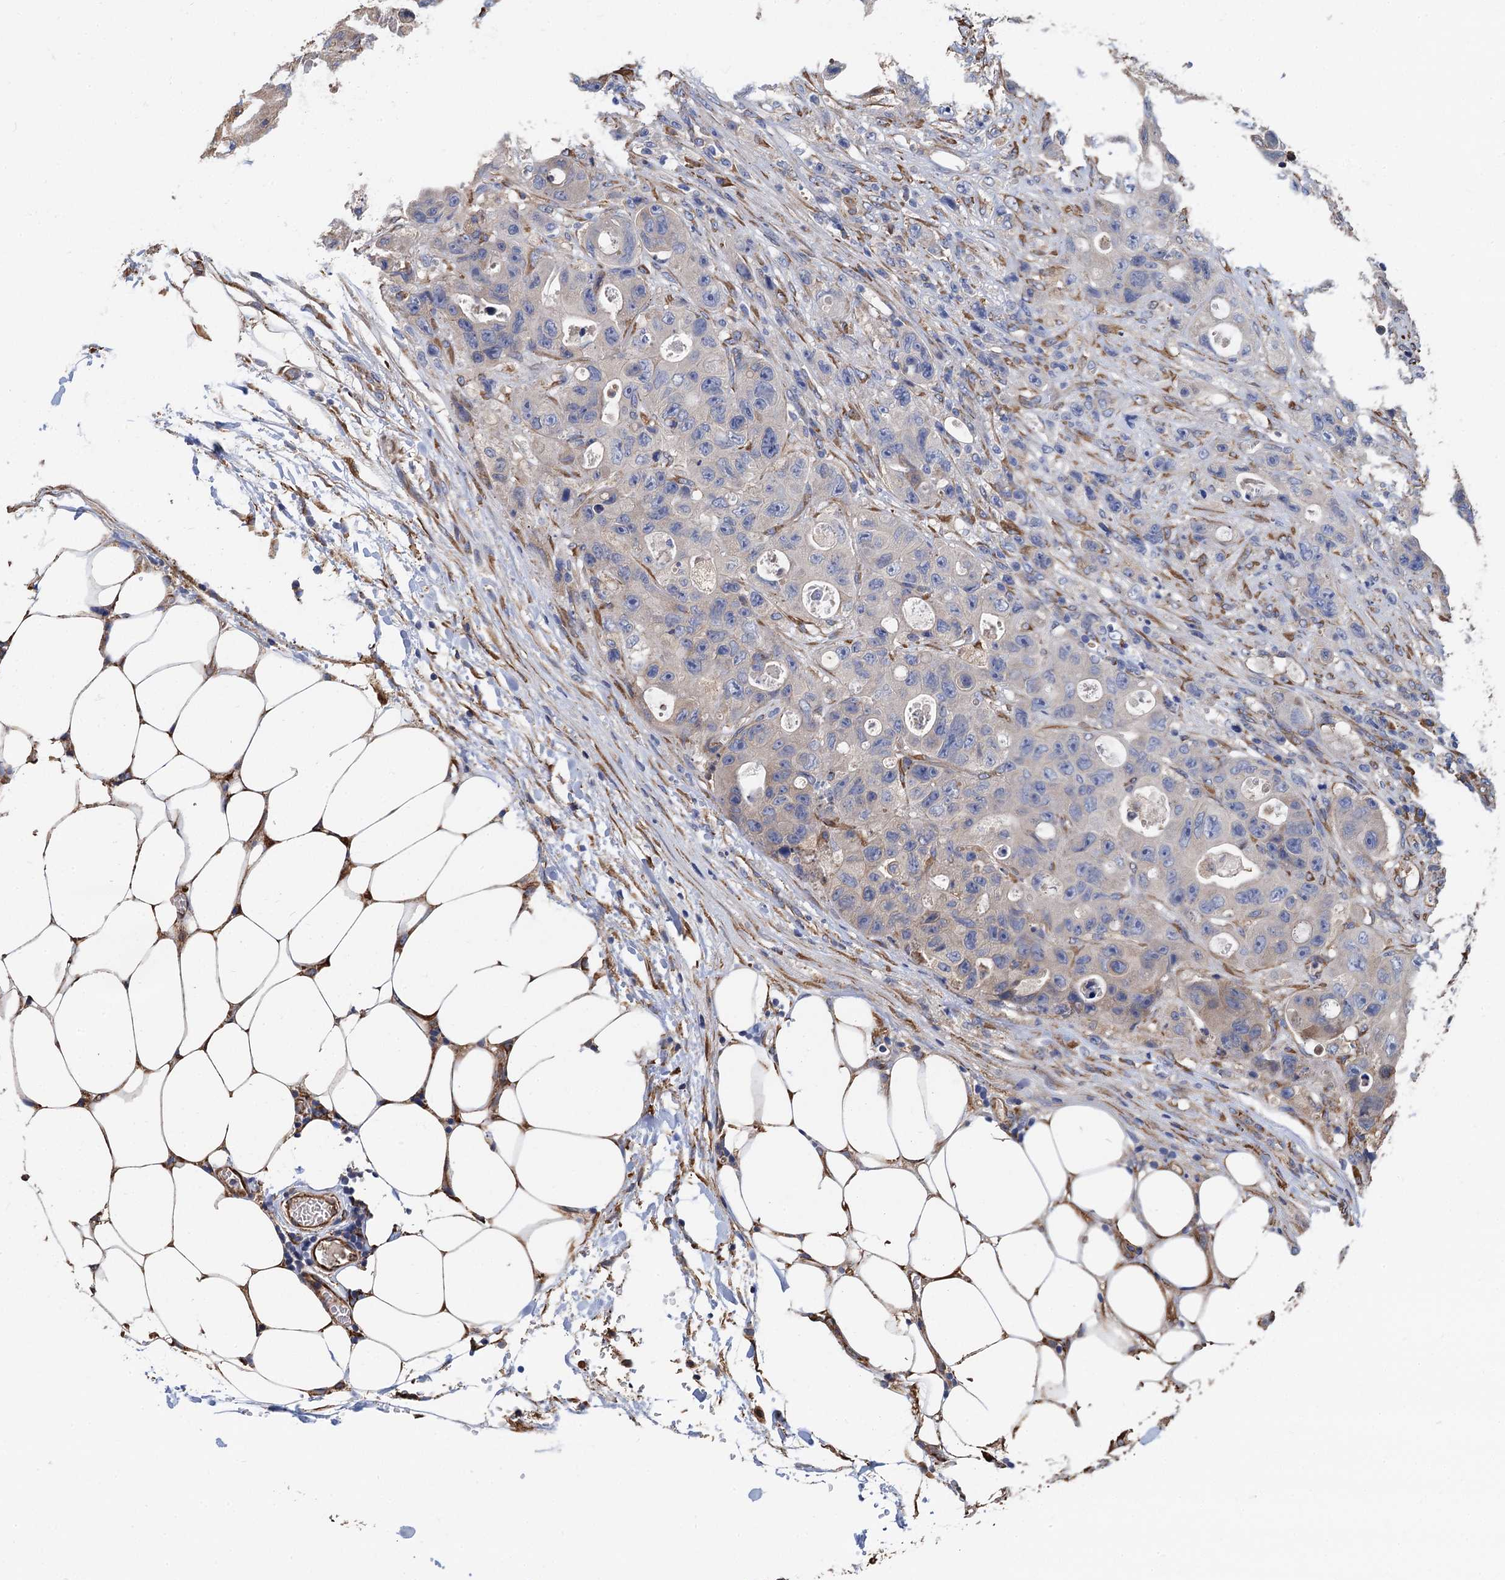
{"staining": {"intensity": "negative", "quantity": "none", "location": "none"}, "tissue": "colorectal cancer", "cell_type": "Tumor cells", "image_type": "cancer", "snomed": [{"axis": "morphology", "description": "Adenocarcinoma, NOS"}, {"axis": "topography", "description": "Colon"}], "caption": "Immunohistochemistry of adenocarcinoma (colorectal) shows no expression in tumor cells.", "gene": "CNNM1", "patient": {"sex": "female", "age": 46}}